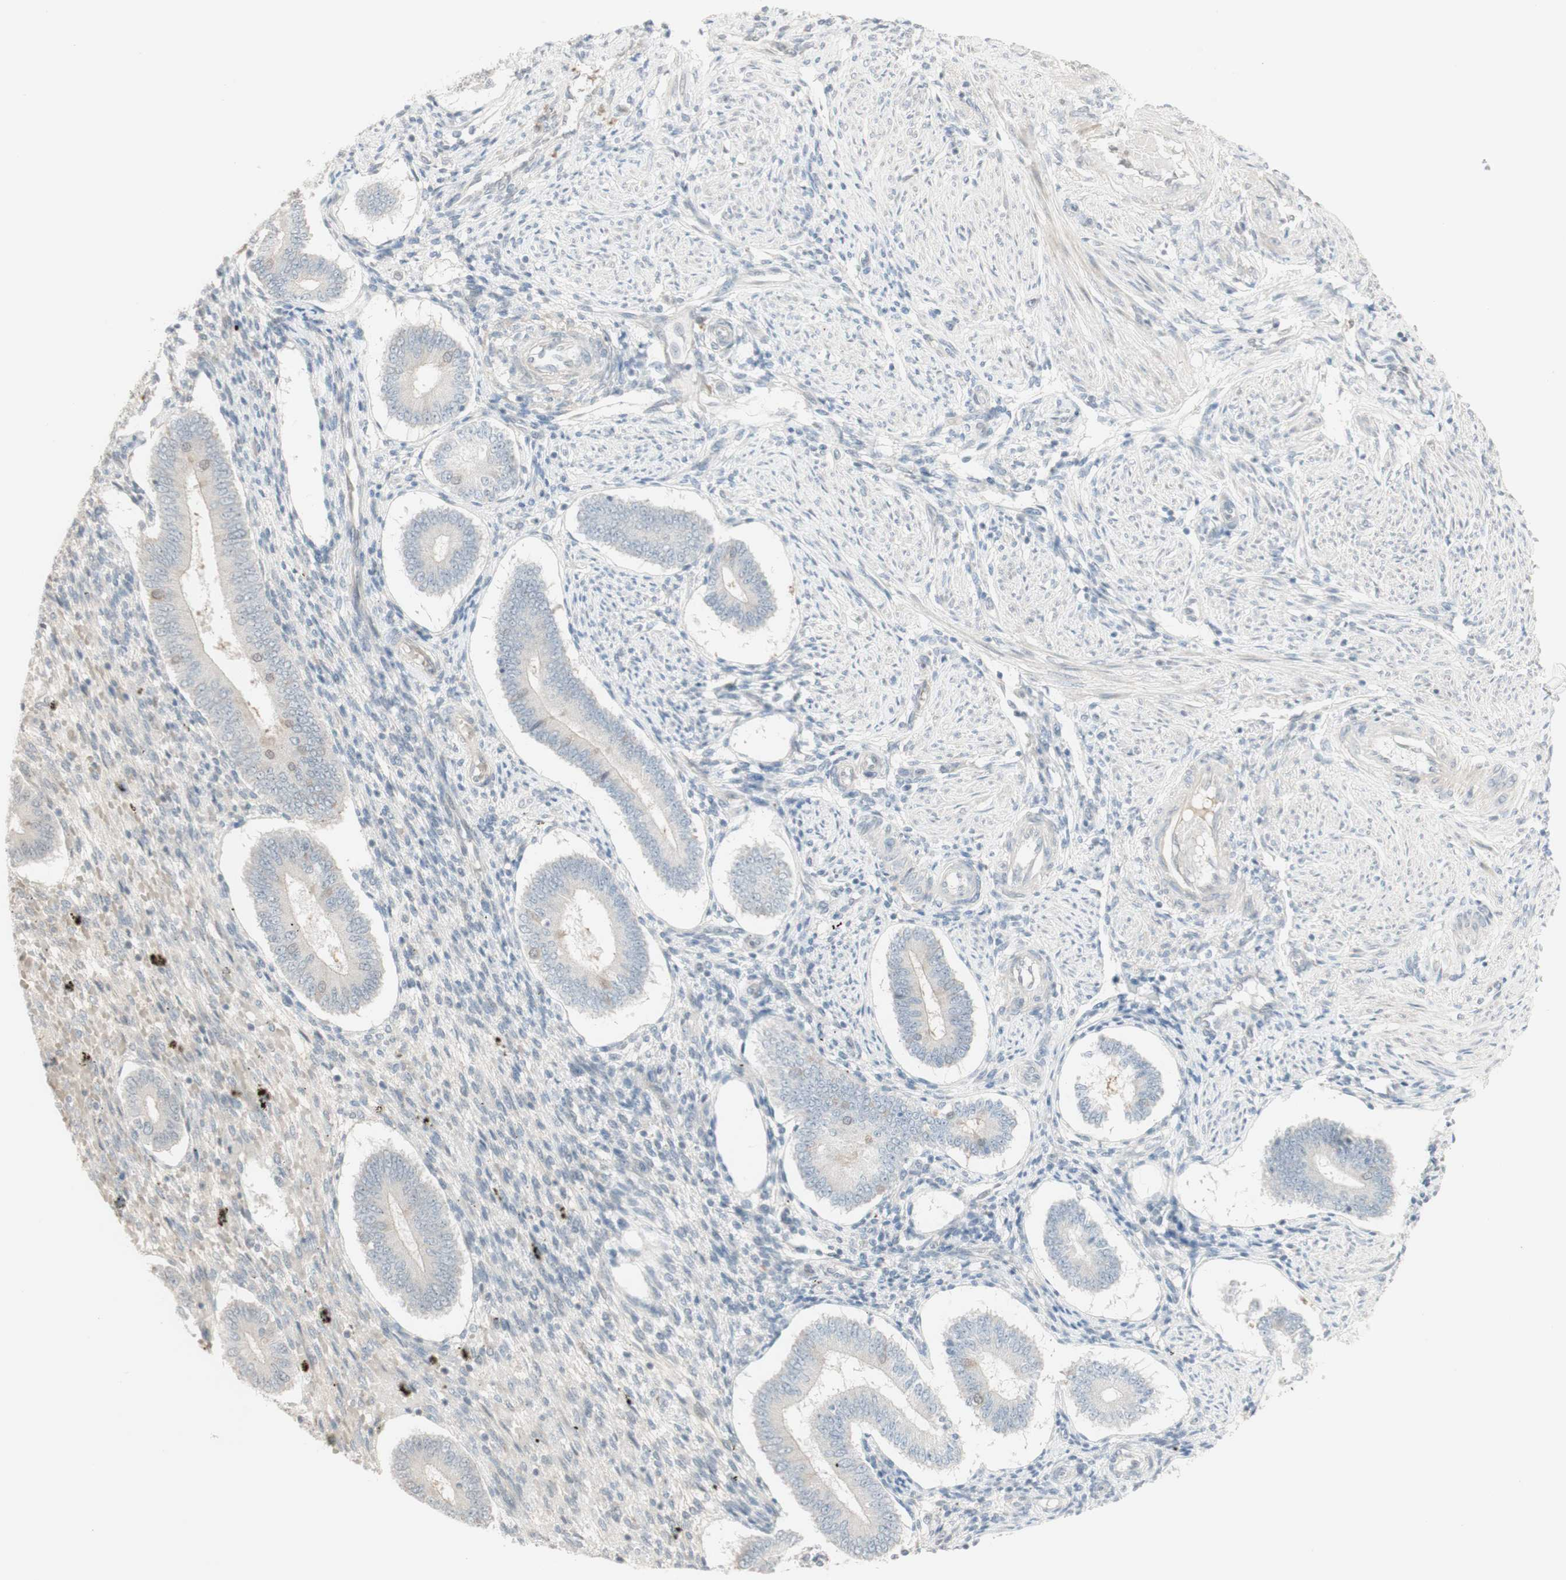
{"staining": {"intensity": "negative", "quantity": "none", "location": "none"}, "tissue": "endometrium", "cell_type": "Cells in endometrial stroma", "image_type": "normal", "snomed": [{"axis": "morphology", "description": "Normal tissue, NOS"}, {"axis": "topography", "description": "Endometrium"}], "caption": "Cells in endometrial stroma show no significant staining in benign endometrium.", "gene": "PLCD4", "patient": {"sex": "female", "age": 42}}